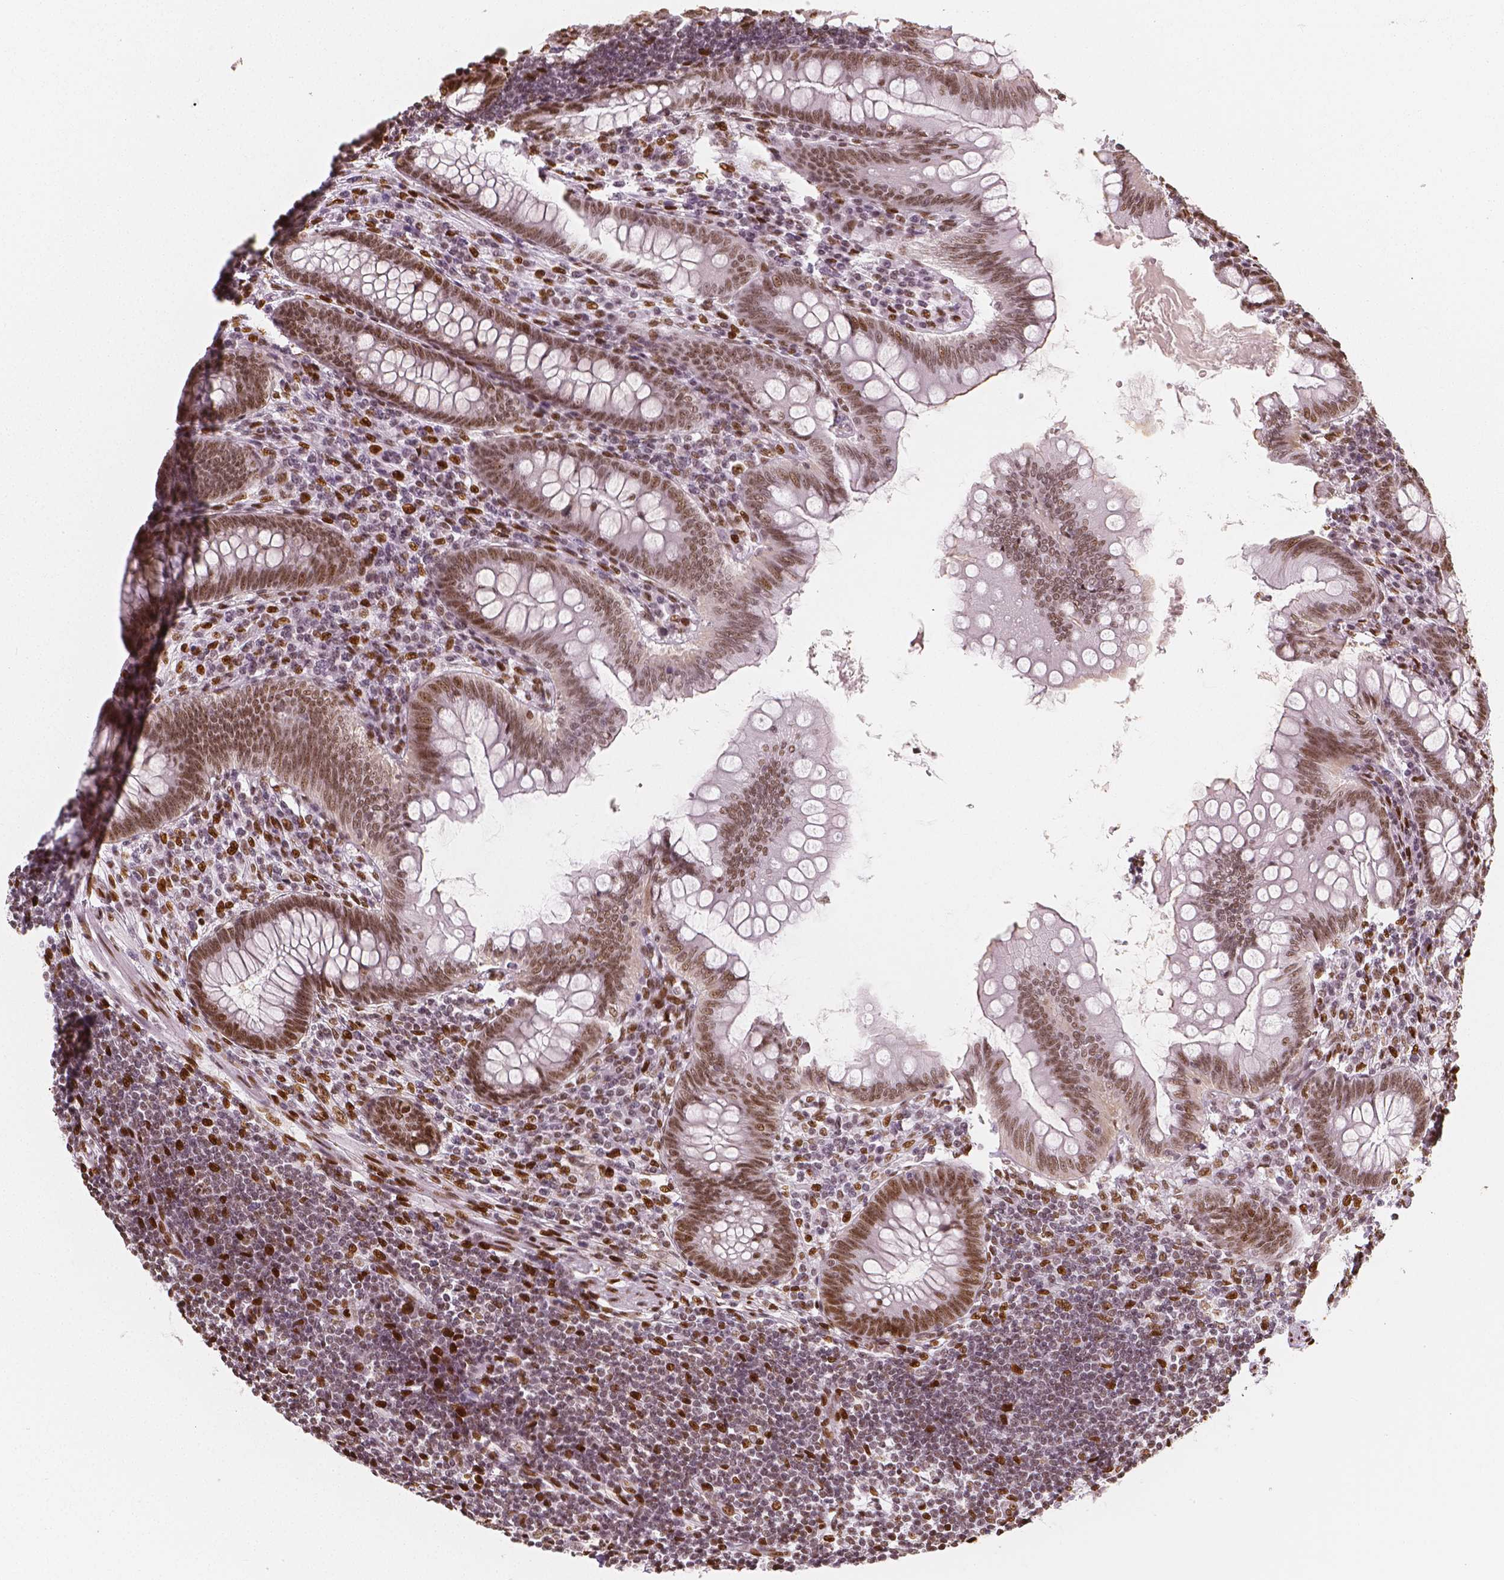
{"staining": {"intensity": "moderate", "quantity": ">75%", "location": "nuclear"}, "tissue": "appendix", "cell_type": "Glandular cells", "image_type": "normal", "snomed": [{"axis": "morphology", "description": "Normal tissue, NOS"}, {"axis": "topography", "description": "Appendix"}], "caption": "Immunohistochemical staining of benign appendix exhibits >75% levels of moderate nuclear protein staining in about >75% of glandular cells.", "gene": "NUCKS1", "patient": {"sex": "female", "age": 57}}